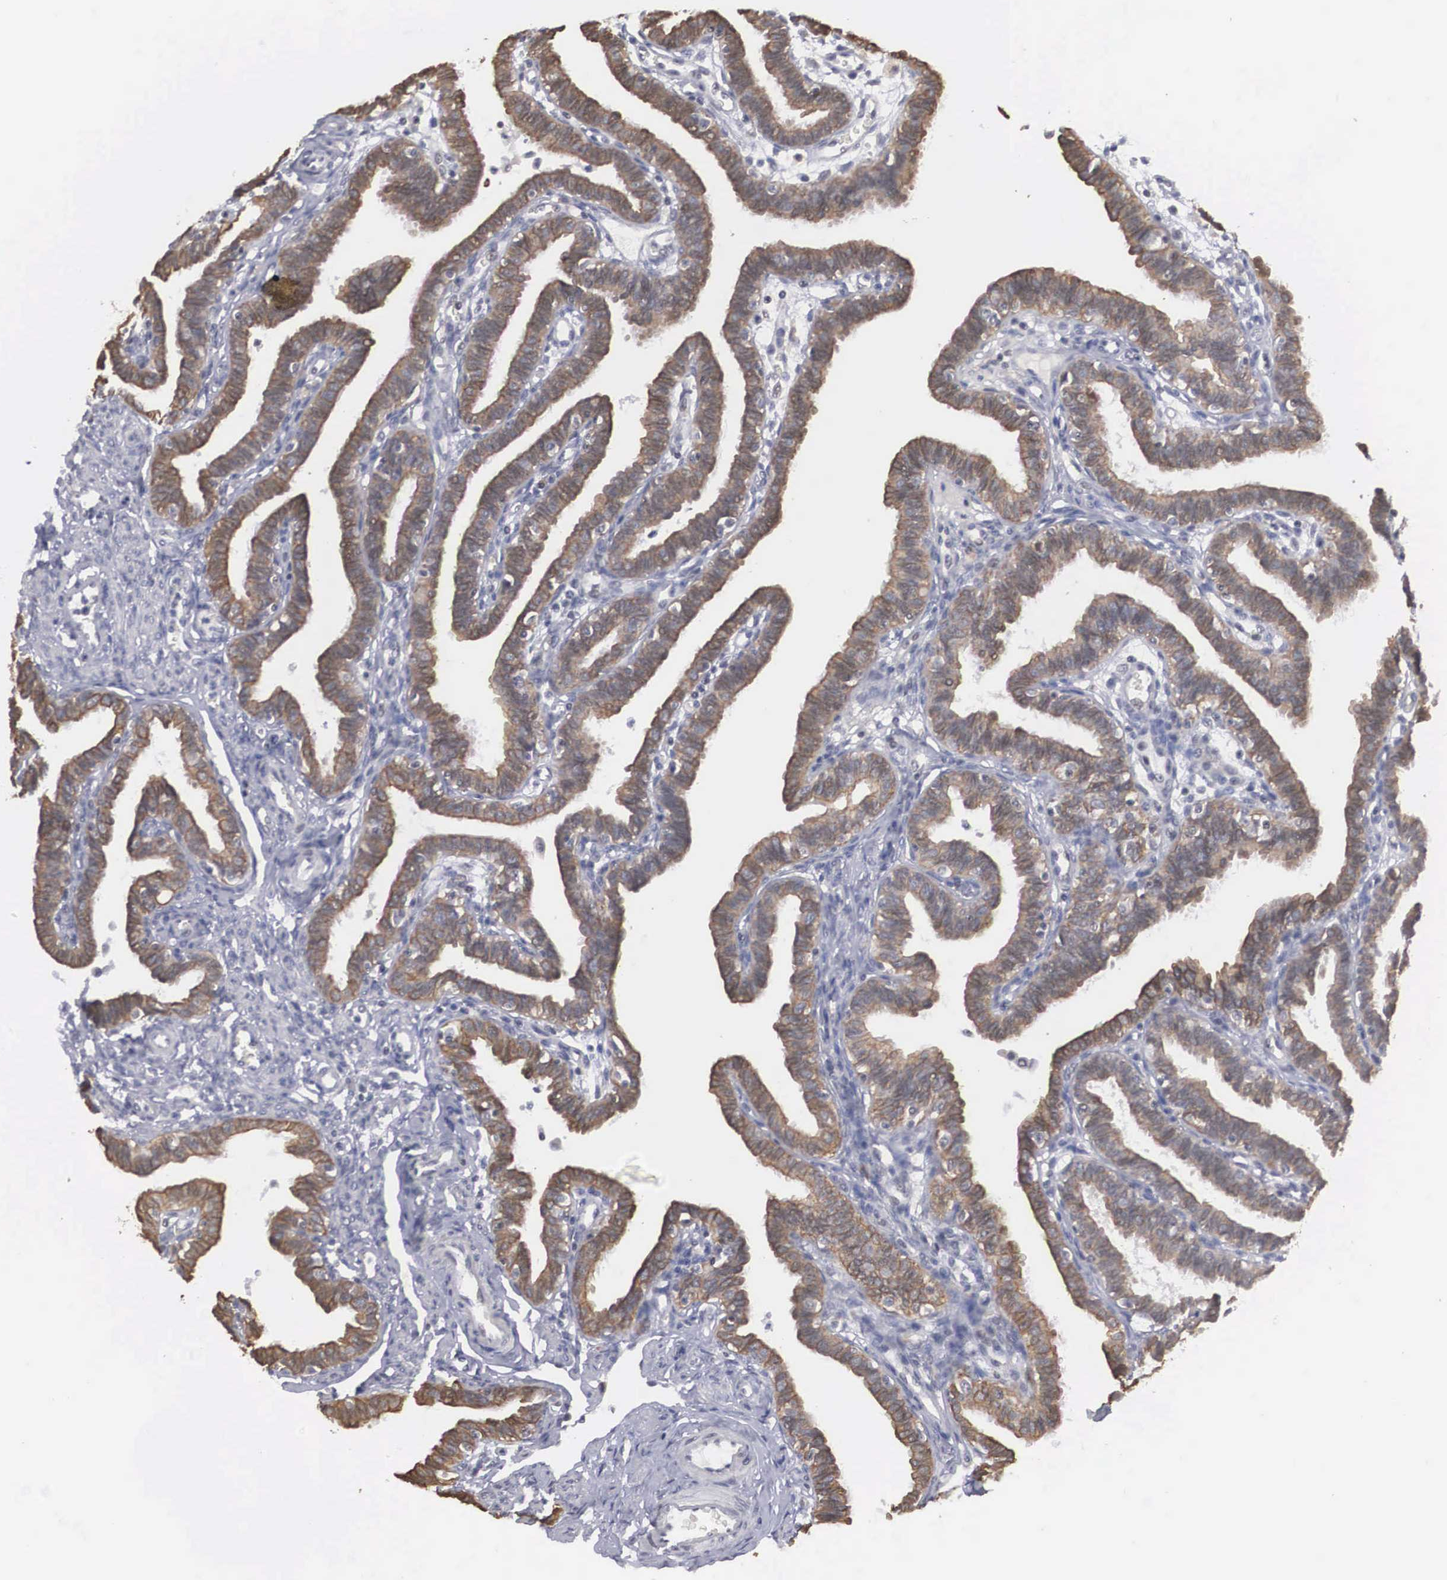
{"staining": {"intensity": "strong", "quantity": ">75%", "location": "cytoplasmic/membranous"}, "tissue": "fallopian tube", "cell_type": "Glandular cells", "image_type": "normal", "snomed": [{"axis": "morphology", "description": "Normal tissue, NOS"}, {"axis": "topography", "description": "Fallopian tube"}], "caption": "High-power microscopy captured an IHC image of benign fallopian tube, revealing strong cytoplasmic/membranous expression in approximately >75% of glandular cells. The staining is performed using DAB brown chromogen to label protein expression. The nuclei are counter-stained blue using hematoxylin.", "gene": "WDR89", "patient": {"sex": "female", "age": 41}}